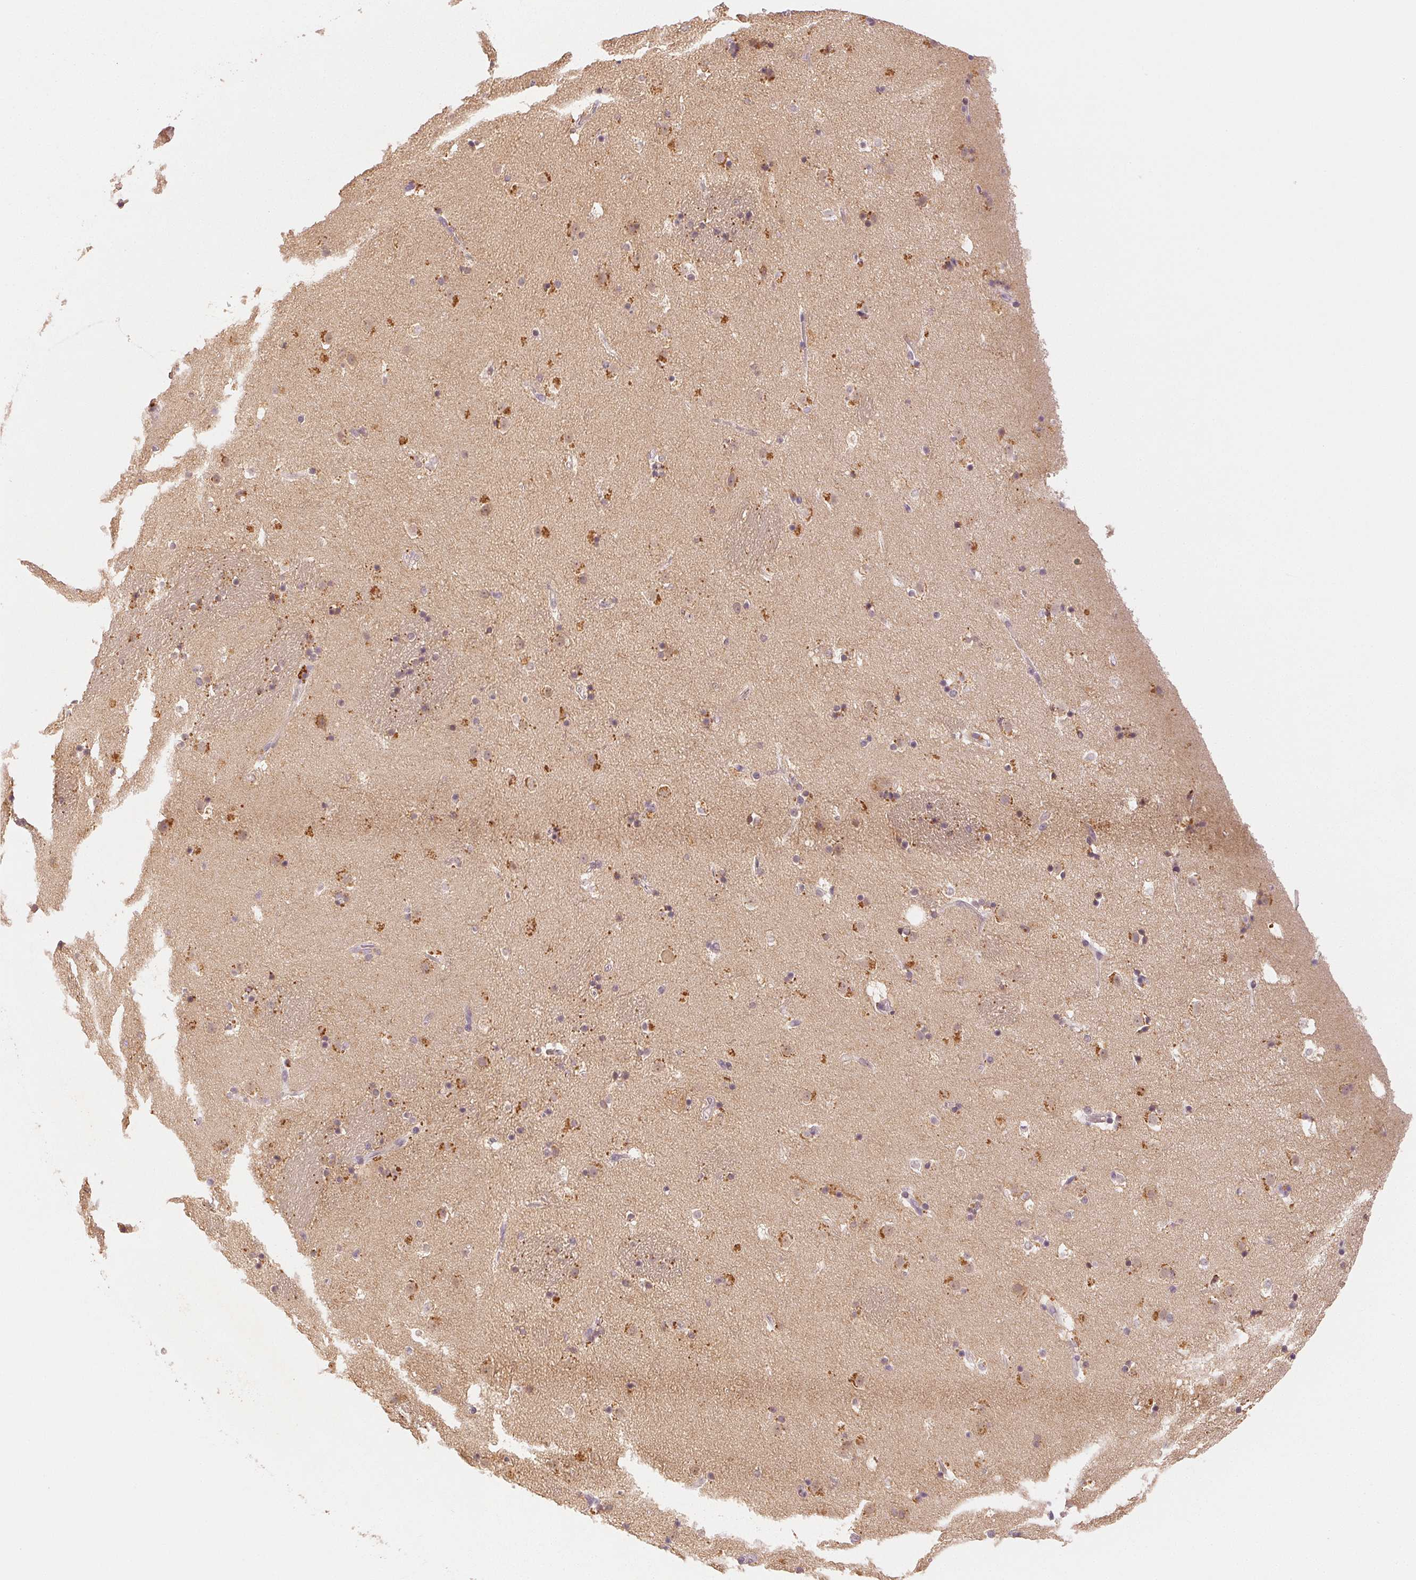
{"staining": {"intensity": "moderate", "quantity": "<25%", "location": "cytoplasmic/membranous"}, "tissue": "caudate", "cell_type": "Glial cells", "image_type": "normal", "snomed": [{"axis": "morphology", "description": "Normal tissue, NOS"}, {"axis": "topography", "description": "Lateral ventricle wall"}], "caption": "Immunohistochemical staining of benign human caudate displays moderate cytoplasmic/membranous protein staining in approximately <25% of glial cells.", "gene": "MAP1LC3A", "patient": {"sex": "male", "age": 37}}